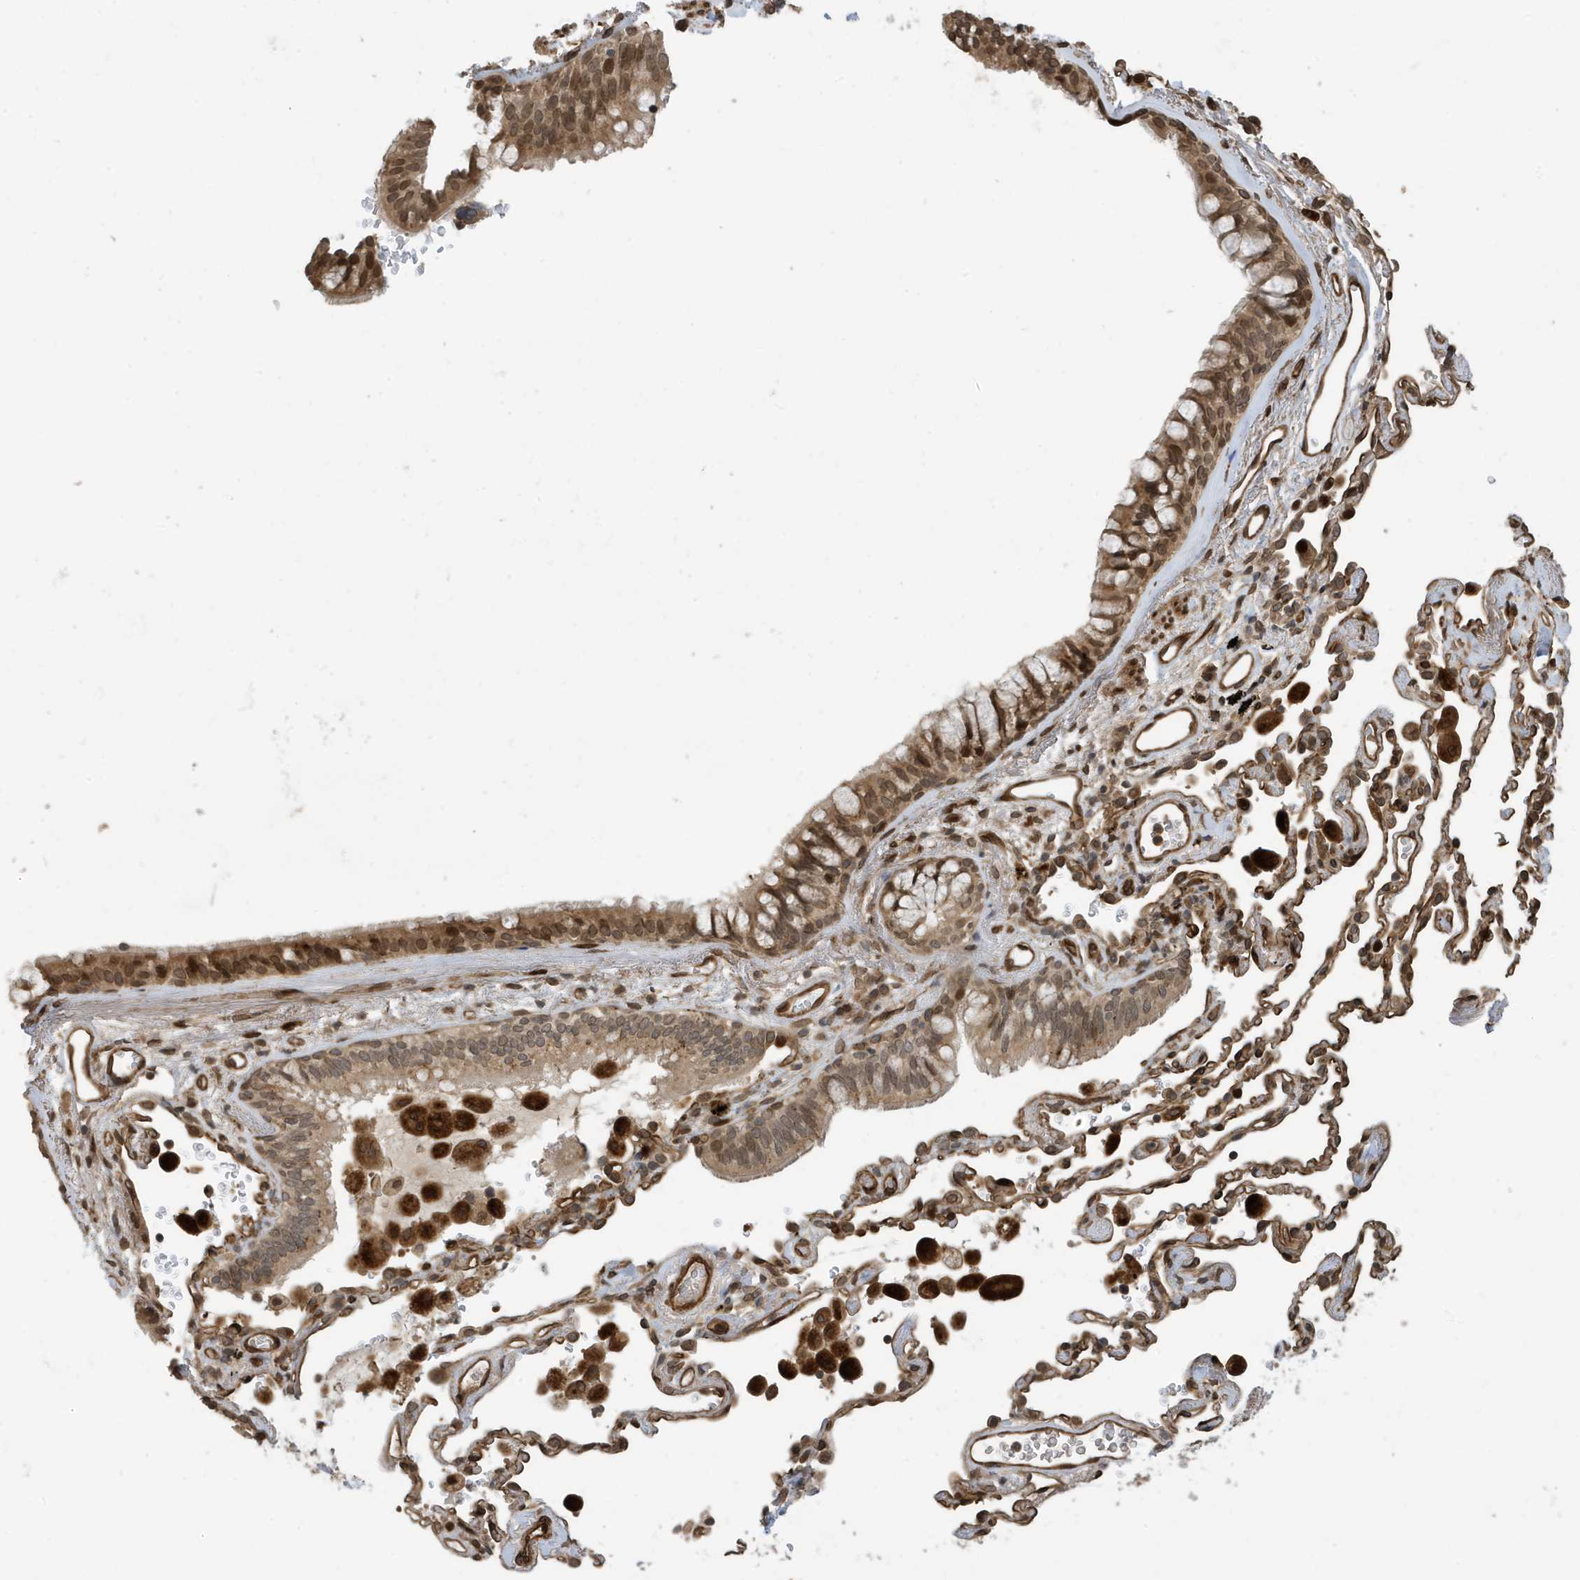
{"staining": {"intensity": "moderate", "quantity": ">75%", "location": "cytoplasmic/membranous,nuclear"}, "tissue": "bronchus", "cell_type": "Respiratory epithelial cells", "image_type": "normal", "snomed": [{"axis": "morphology", "description": "Normal tissue, NOS"}, {"axis": "morphology", "description": "Adenocarcinoma, NOS"}, {"axis": "topography", "description": "Bronchus"}, {"axis": "topography", "description": "Lung"}], "caption": "The photomicrograph displays immunohistochemical staining of normal bronchus. There is moderate cytoplasmic/membranous,nuclear positivity is present in about >75% of respiratory epithelial cells.", "gene": "DUSP18", "patient": {"sex": "male", "age": 54}}